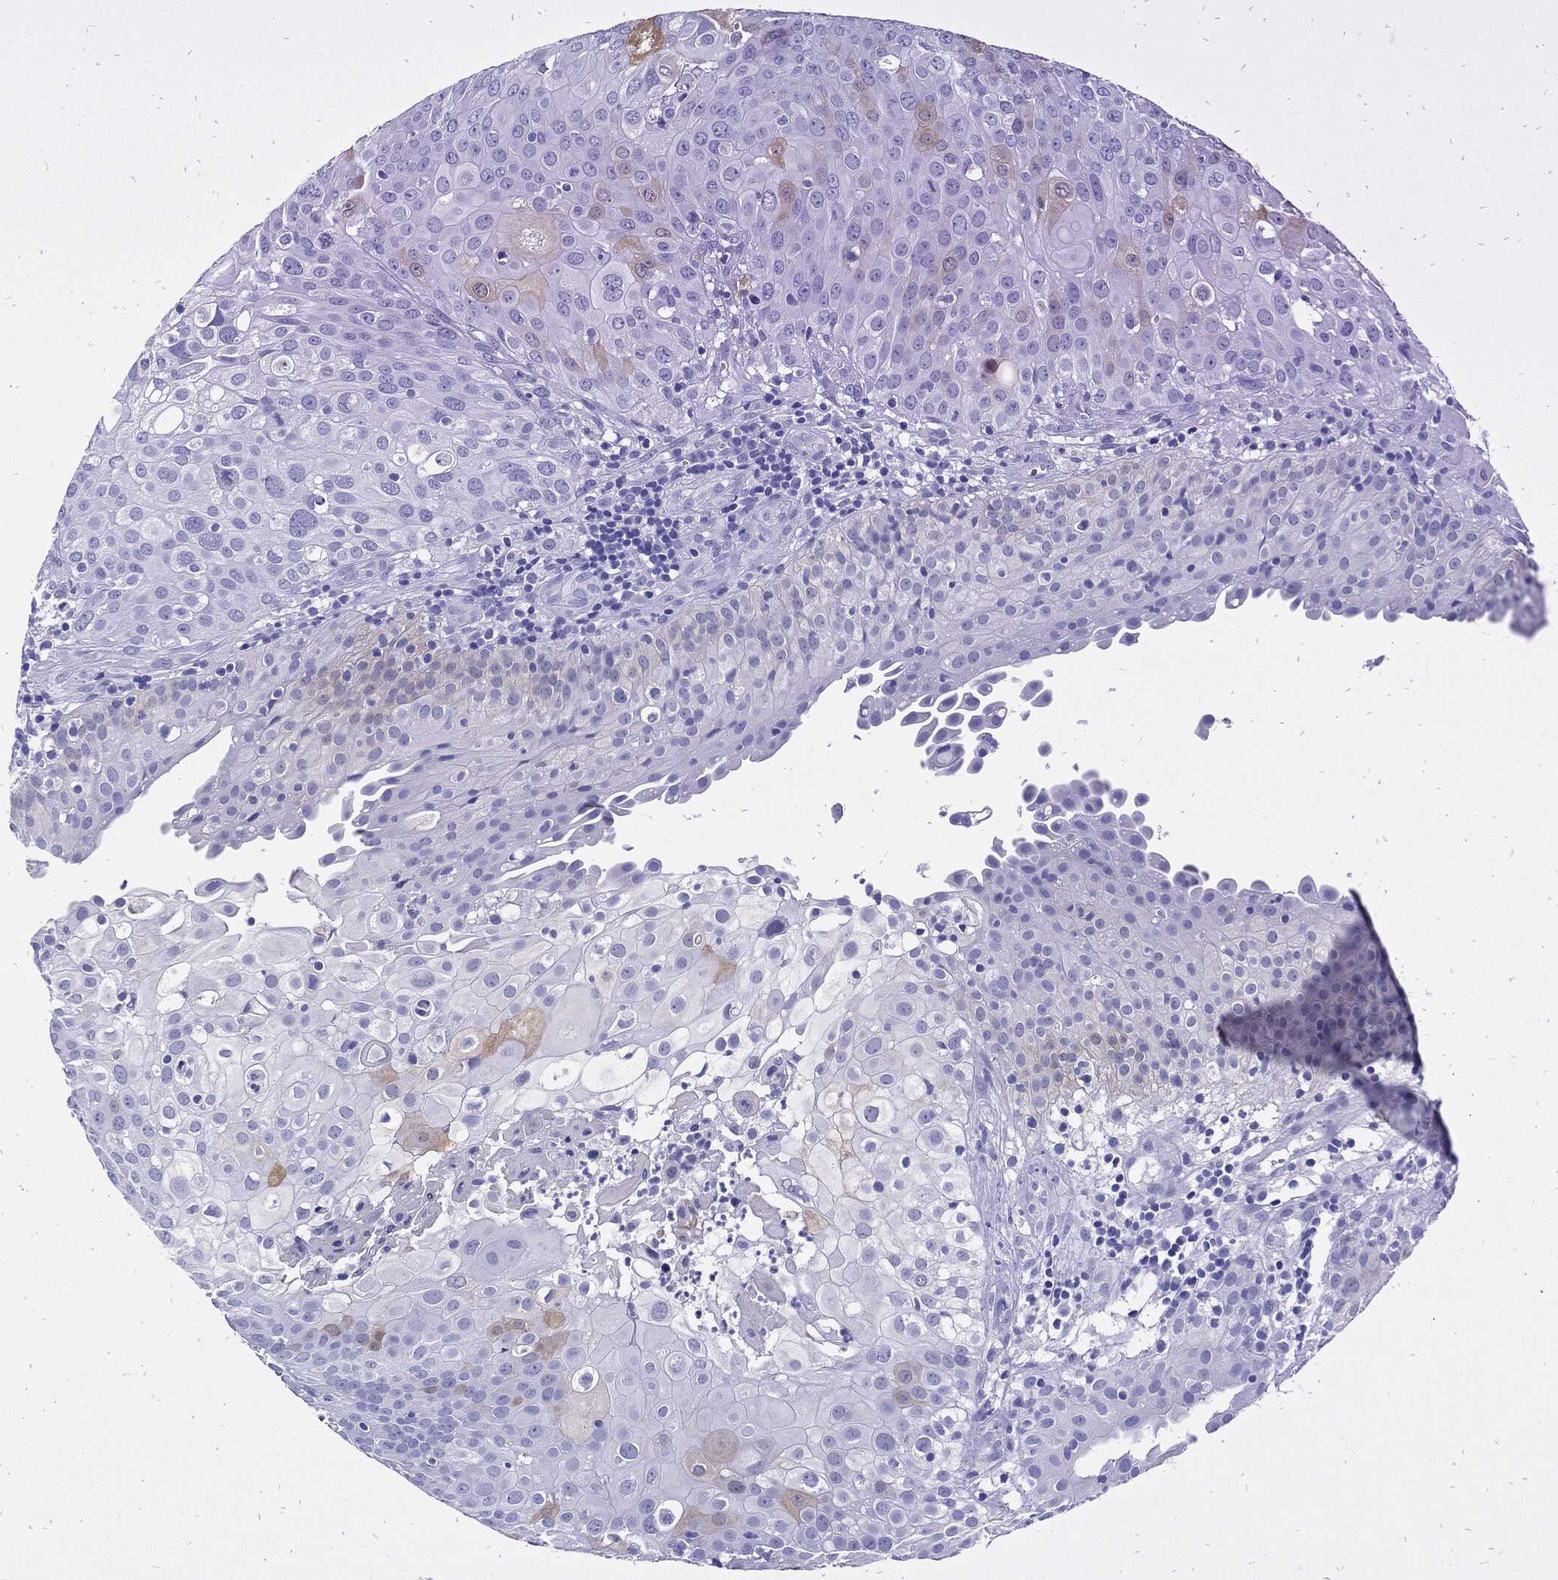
{"staining": {"intensity": "weak", "quantity": "<25%", "location": "cytoplasmic/membranous"}, "tissue": "urothelial cancer", "cell_type": "Tumor cells", "image_type": "cancer", "snomed": [{"axis": "morphology", "description": "Urothelial carcinoma, High grade"}, {"axis": "topography", "description": "Urinary bladder"}], "caption": "Immunohistochemistry histopathology image of urothelial cancer stained for a protein (brown), which demonstrates no staining in tumor cells. The staining was performed using DAB (3,3'-diaminobenzidine) to visualize the protein expression in brown, while the nuclei were stained in blue with hematoxylin (Magnification: 20x).", "gene": "FABP4", "patient": {"sex": "female", "age": 79}}